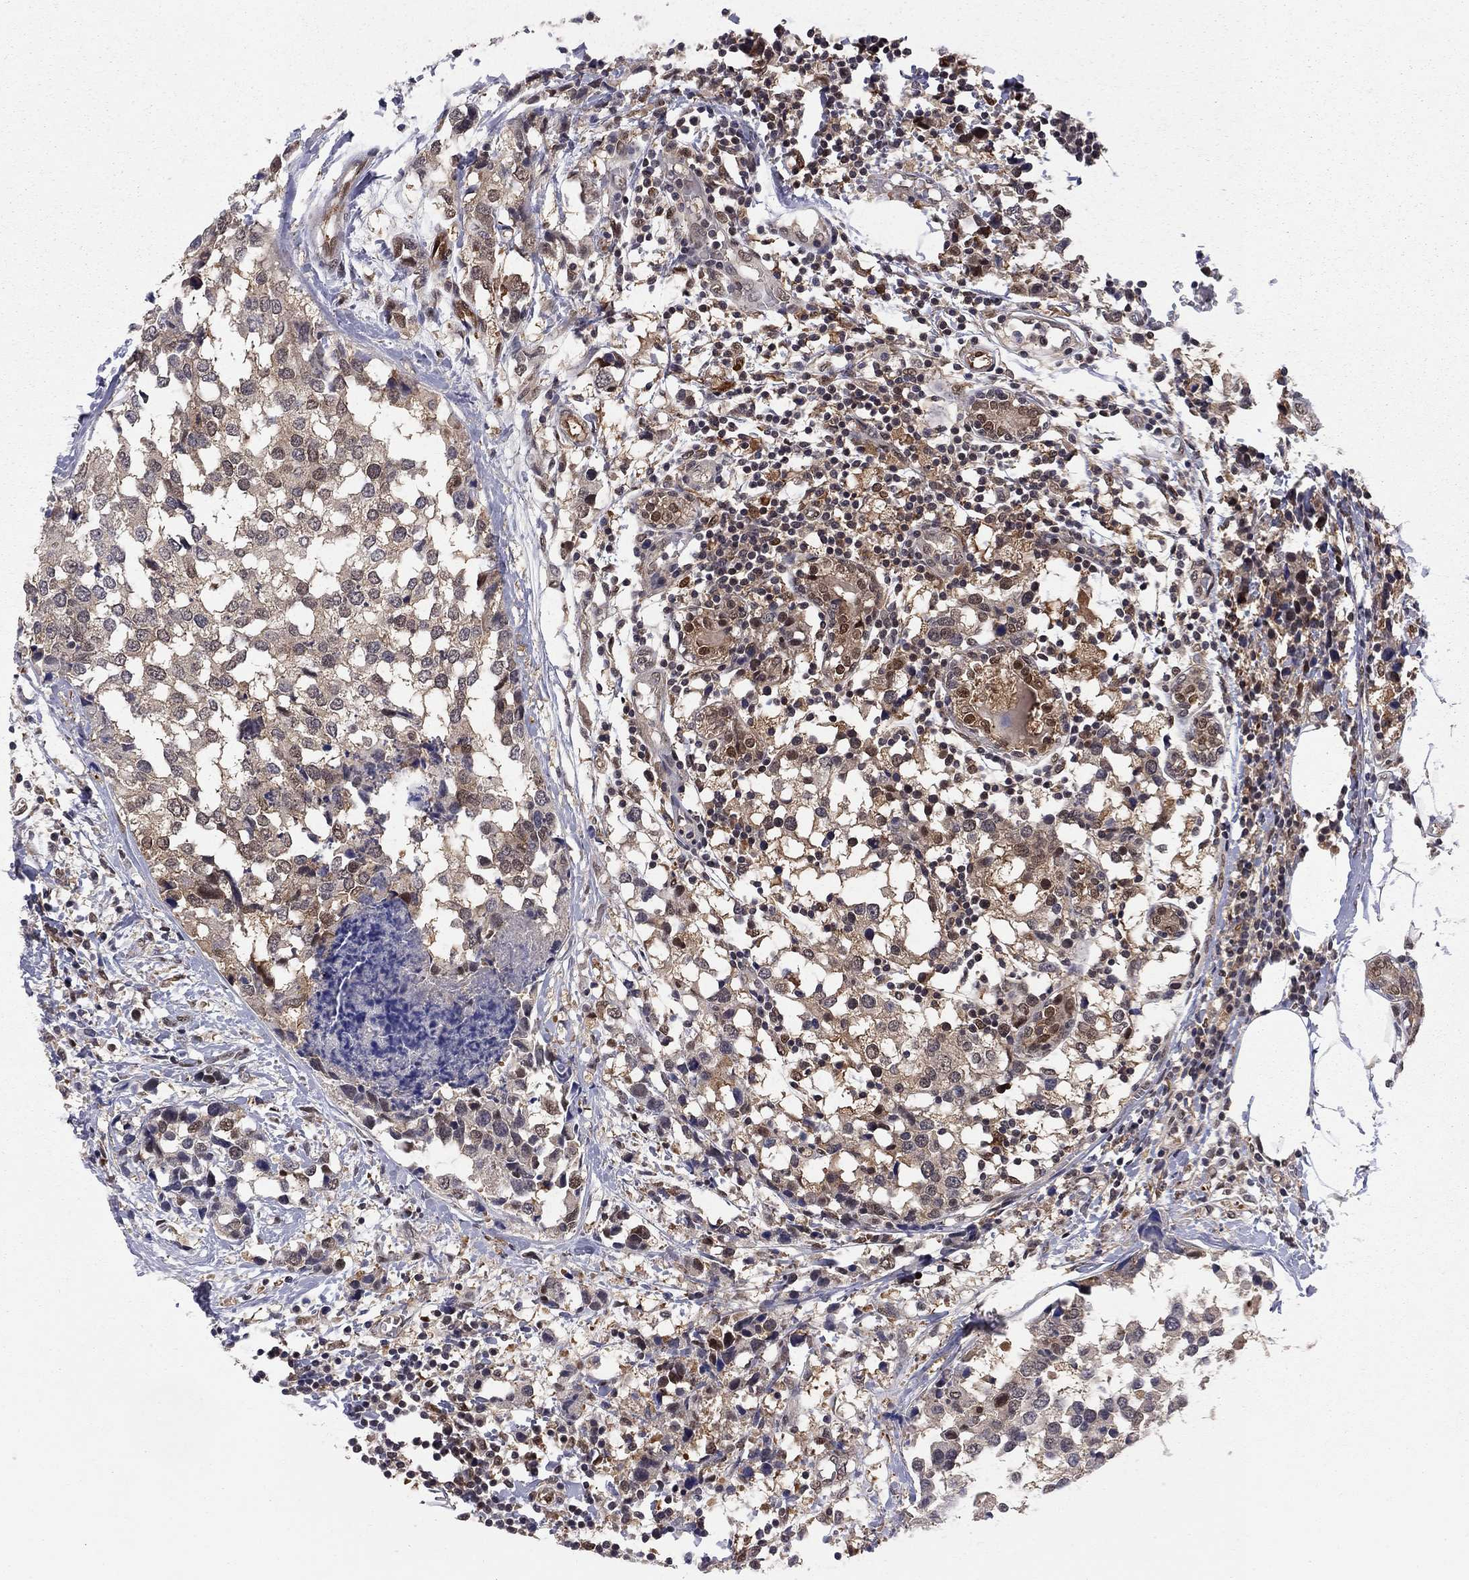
{"staining": {"intensity": "moderate", "quantity": "<25%", "location": "nuclear"}, "tissue": "breast cancer", "cell_type": "Tumor cells", "image_type": "cancer", "snomed": [{"axis": "morphology", "description": "Lobular carcinoma"}, {"axis": "topography", "description": "Breast"}], "caption": "Tumor cells show moderate nuclear staining in about <25% of cells in breast lobular carcinoma.", "gene": "SAP30L", "patient": {"sex": "female", "age": 59}}